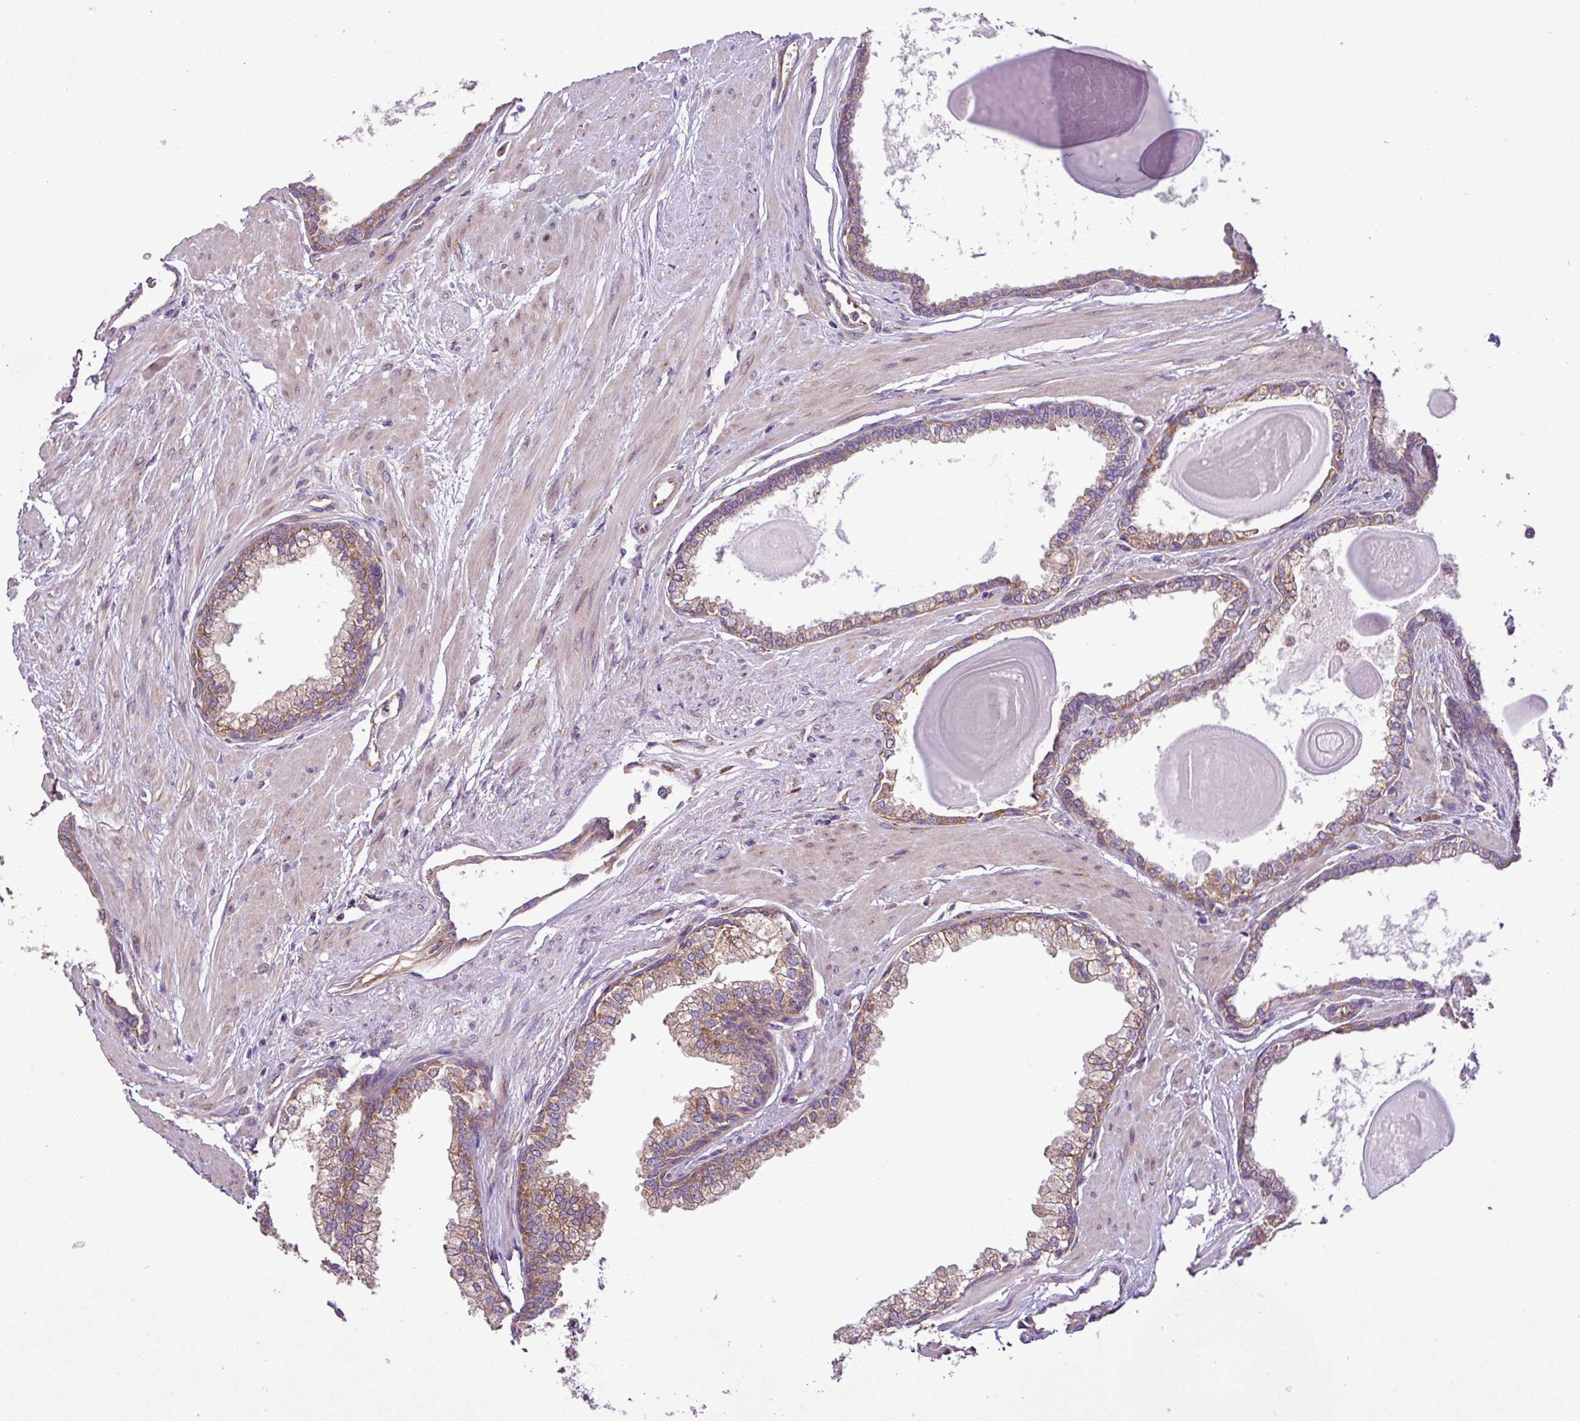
{"staining": {"intensity": "moderate", "quantity": "25%-75%", "location": "cytoplasmic/membranous"}, "tissue": "prostate", "cell_type": "Glandular cells", "image_type": "normal", "snomed": [{"axis": "morphology", "description": "Normal tissue, NOS"}, {"axis": "topography", "description": "Prostate"}], "caption": "Immunohistochemical staining of benign human prostate demonstrates medium levels of moderate cytoplasmic/membranous expression in about 25%-75% of glandular cells. Nuclei are stained in blue.", "gene": "RPL13", "patient": {"sex": "male", "age": 57}}